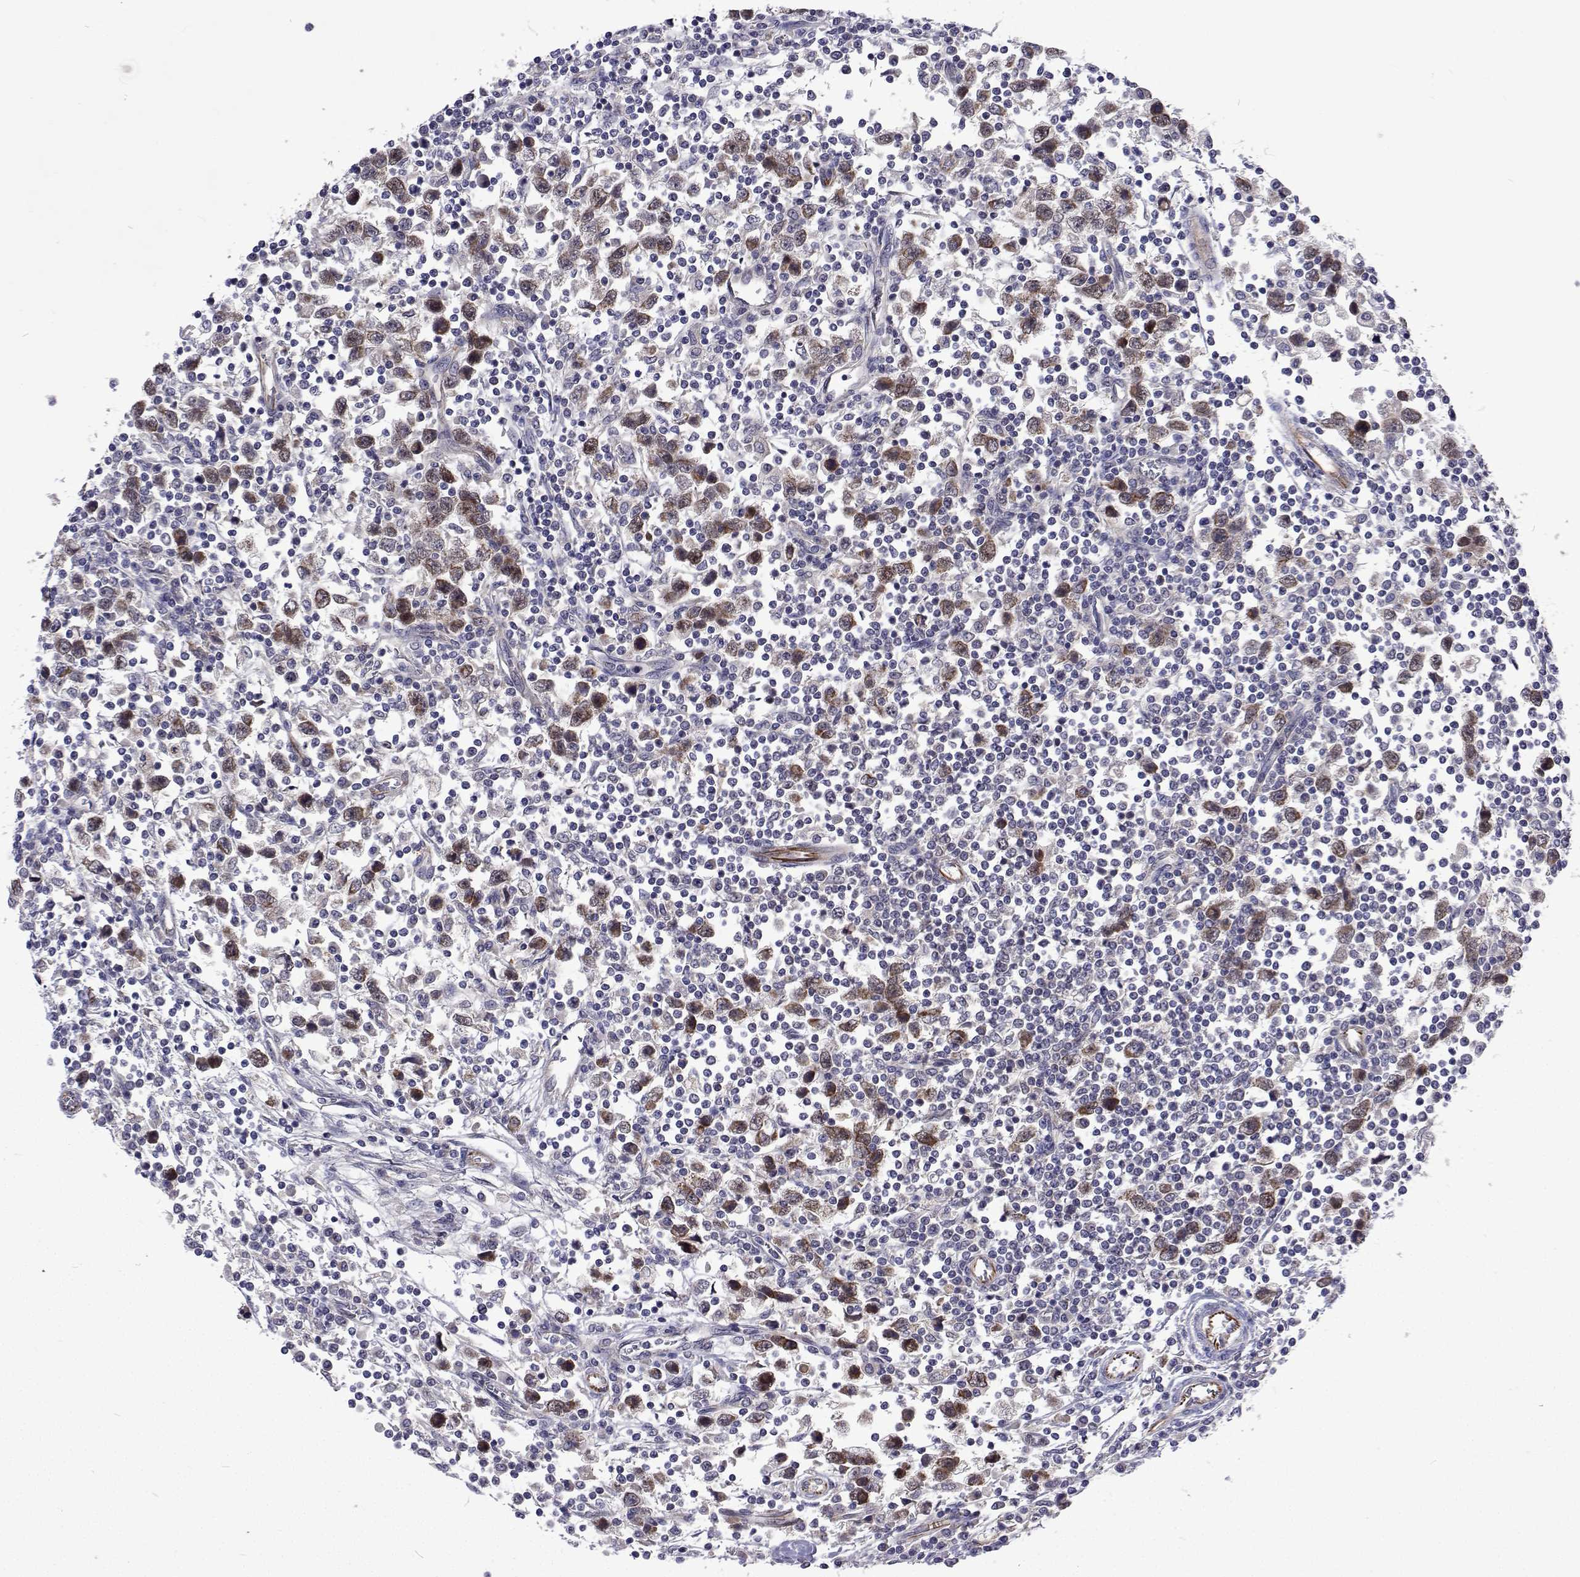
{"staining": {"intensity": "weak", "quantity": ">75%", "location": "cytoplasmic/membranous,nuclear"}, "tissue": "testis cancer", "cell_type": "Tumor cells", "image_type": "cancer", "snomed": [{"axis": "morphology", "description": "Seminoma, NOS"}, {"axis": "topography", "description": "Testis"}], "caption": "Protein staining by immunohistochemistry (IHC) reveals weak cytoplasmic/membranous and nuclear staining in about >75% of tumor cells in testis seminoma.", "gene": "DHTKD1", "patient": {"sex": "male", "age": 34}}